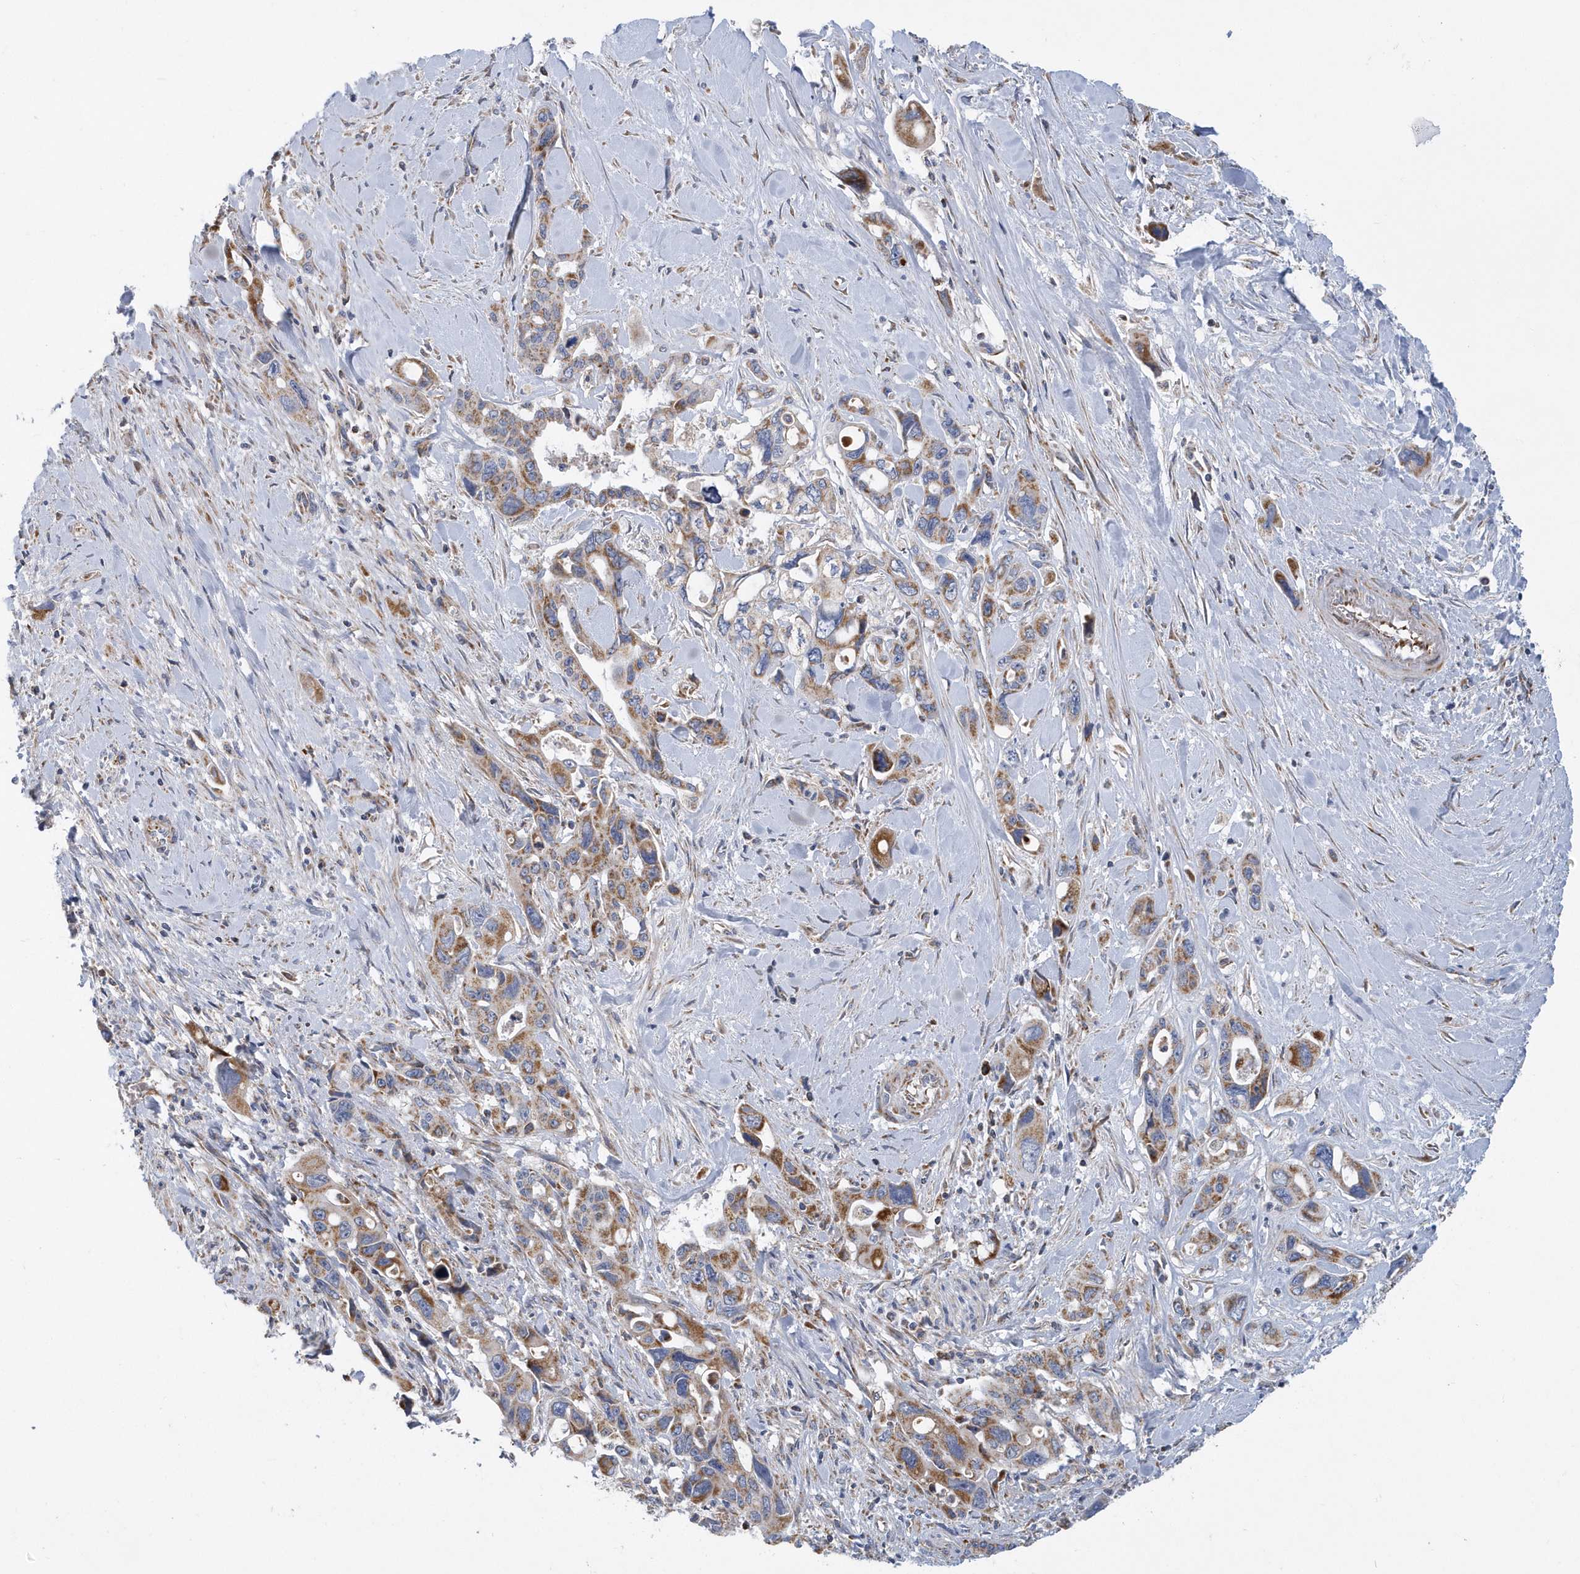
{"staining": {"intensity": "moderate", "quantity": ">75%", "location": "cytoplasmic/membranous"}, "tissue": "pancreatic cancer", "cell_type": "Tumor cells", "image_type": "cancer", "snomed": [{"axis": "morphology", "description": "Adenocarcinoma, NOS"}, {"axis": "topography", "description": "Pancreas"}], "caption": "IHC of human adenocarcinoma (pancreatic) shows medium levels of moderate cytoplasmic/membranous expression in about >75% of tumor cells.", "gene": "VWA5B2", "patient": {"sex": "male", "age": 46}}